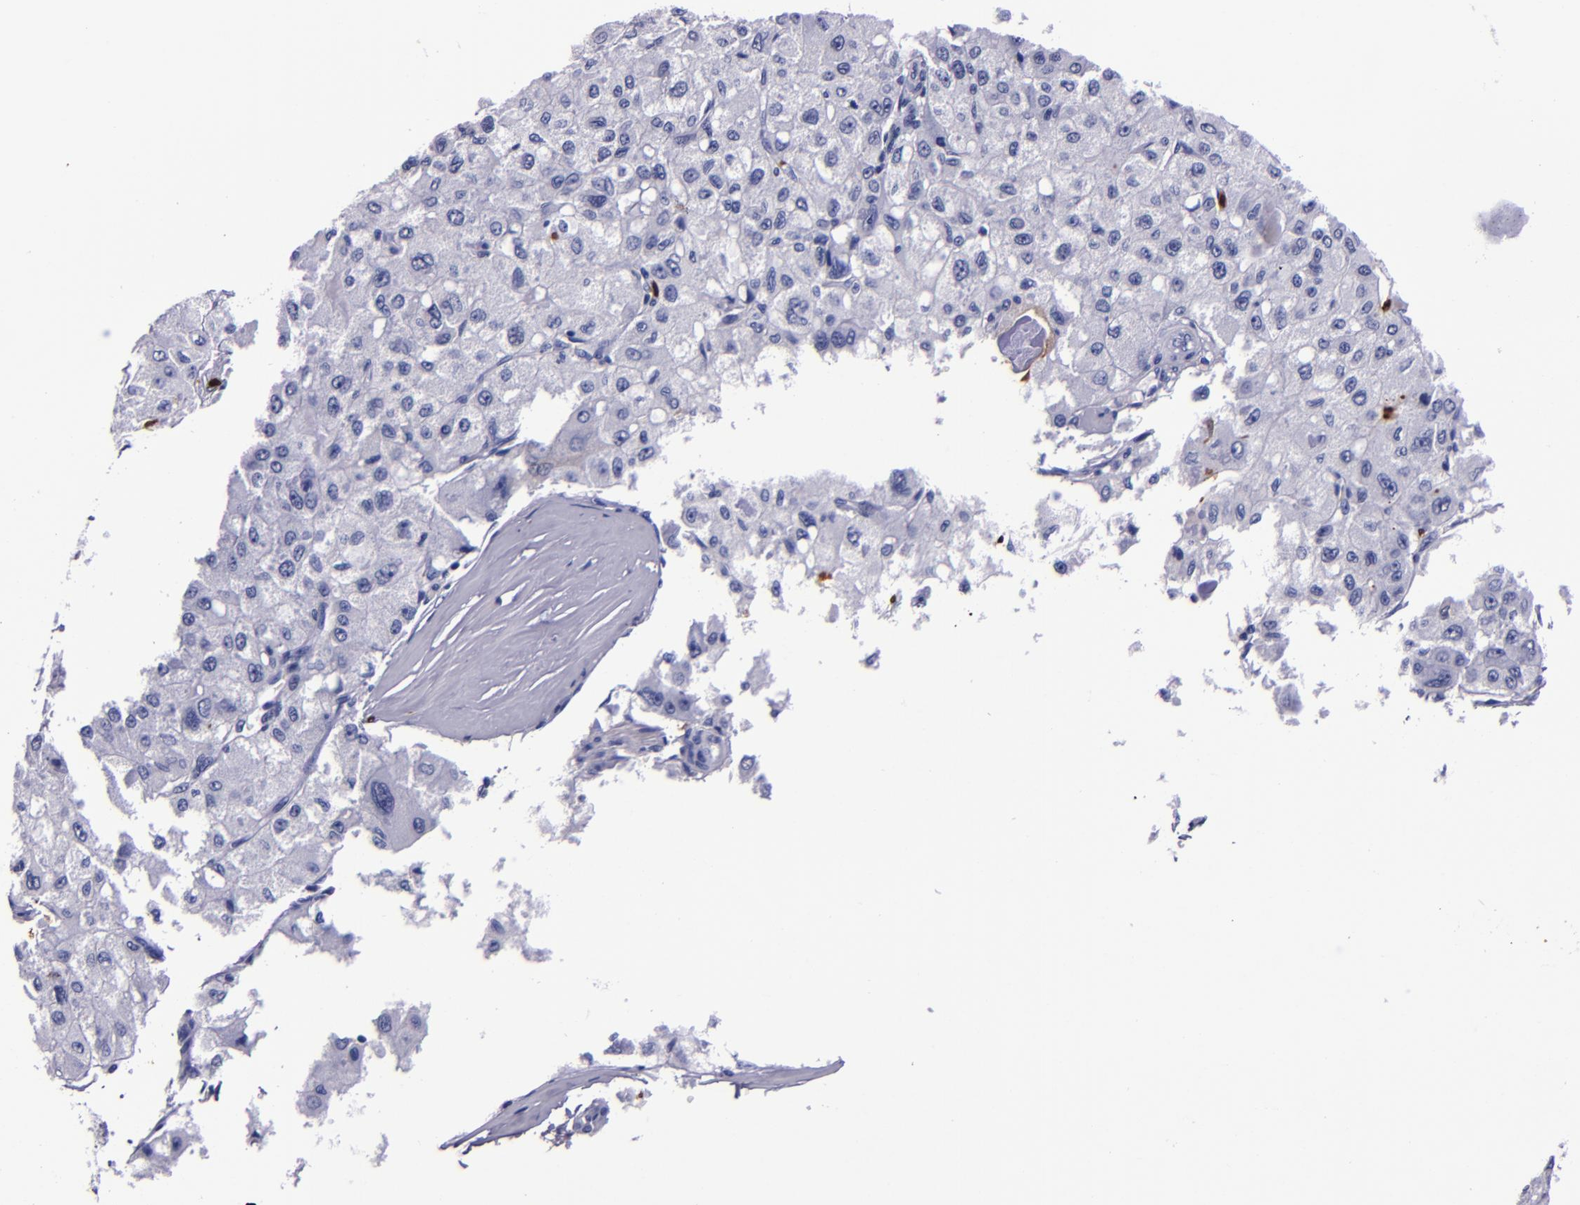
{"staining": {"intensity": "negative", "quantity": "none", "location": "none"}, "tissue": "liver cancer", "cell_type": "Tumor cells", "image_type": "cancer", "snomed": [{"axis": "morphology", "description": "Carcinoma, Hepatocellular, NOS"}, {"axis": "topography", "description": "Liver"}], "caption": "DAB immunohistochemical staining of liver hepatocellular carcinoma demonstrates no significant expression in tumor cells.", "gene": "S100A8", "patient": {"sex": "male", "age": 80}}